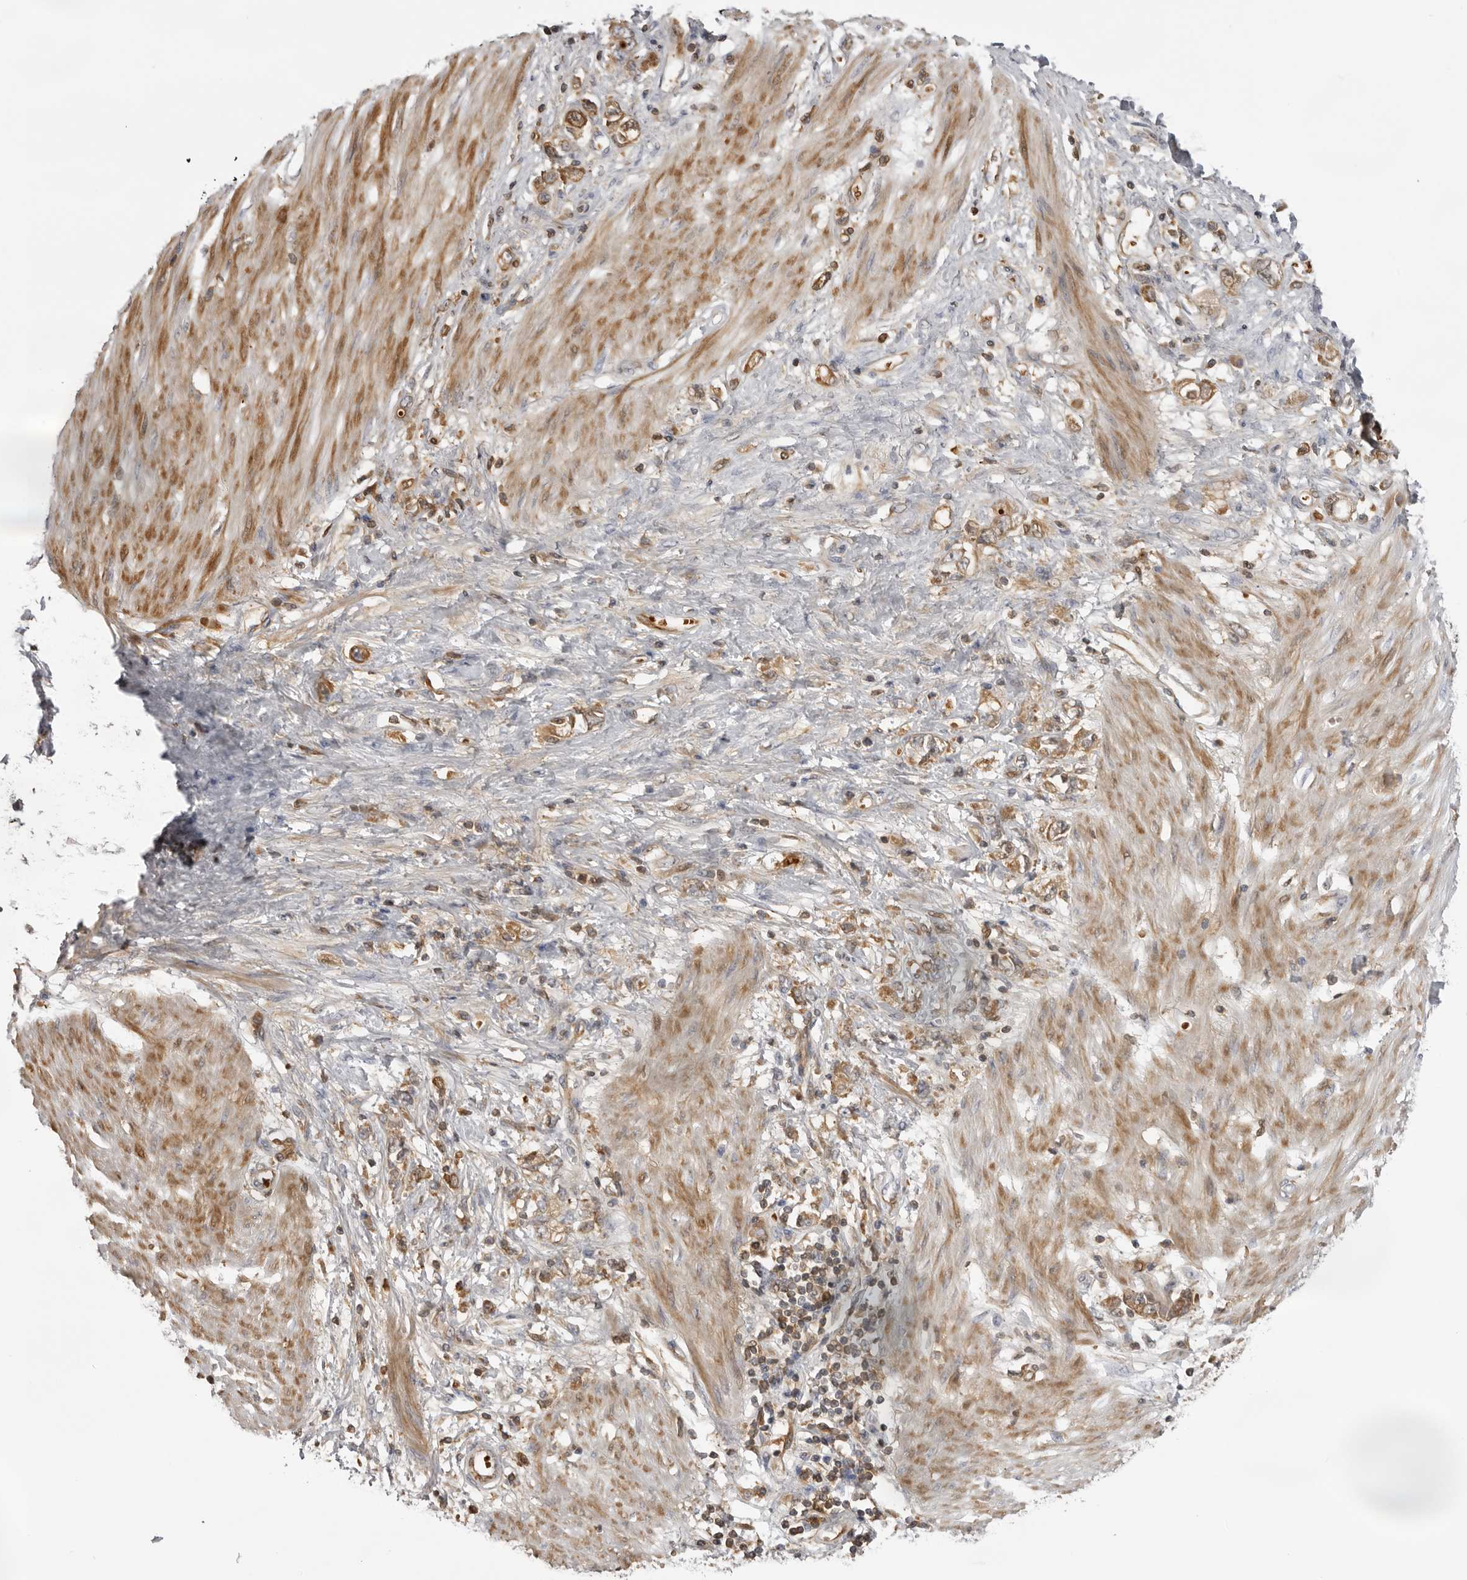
{"staining": {"intensity": "moderate", "quantity": ">75%", "location": "cytoplasmic/membranous,nuclear"}, "tissue": "stomach cancer", "cell_type": "Tumor cells", "image_type": "cancer", "snomed": [{"axis": "morphology", "description": "Adenocarcinoma, NOS"}, {"axis": "topography", "description": "Stomach"}], "caption": "Stomach cancer (adenocarcinoma) tissue shows moderate cytoplasmic/membranous and nuclear positivity in about >75% of tumor cells, visualized by immunohistochemistry. (IHC, brightfield microscopy, high magnification).", "gene": "PLEKHF2", "patient": {"sex": "female", "age": 76}}